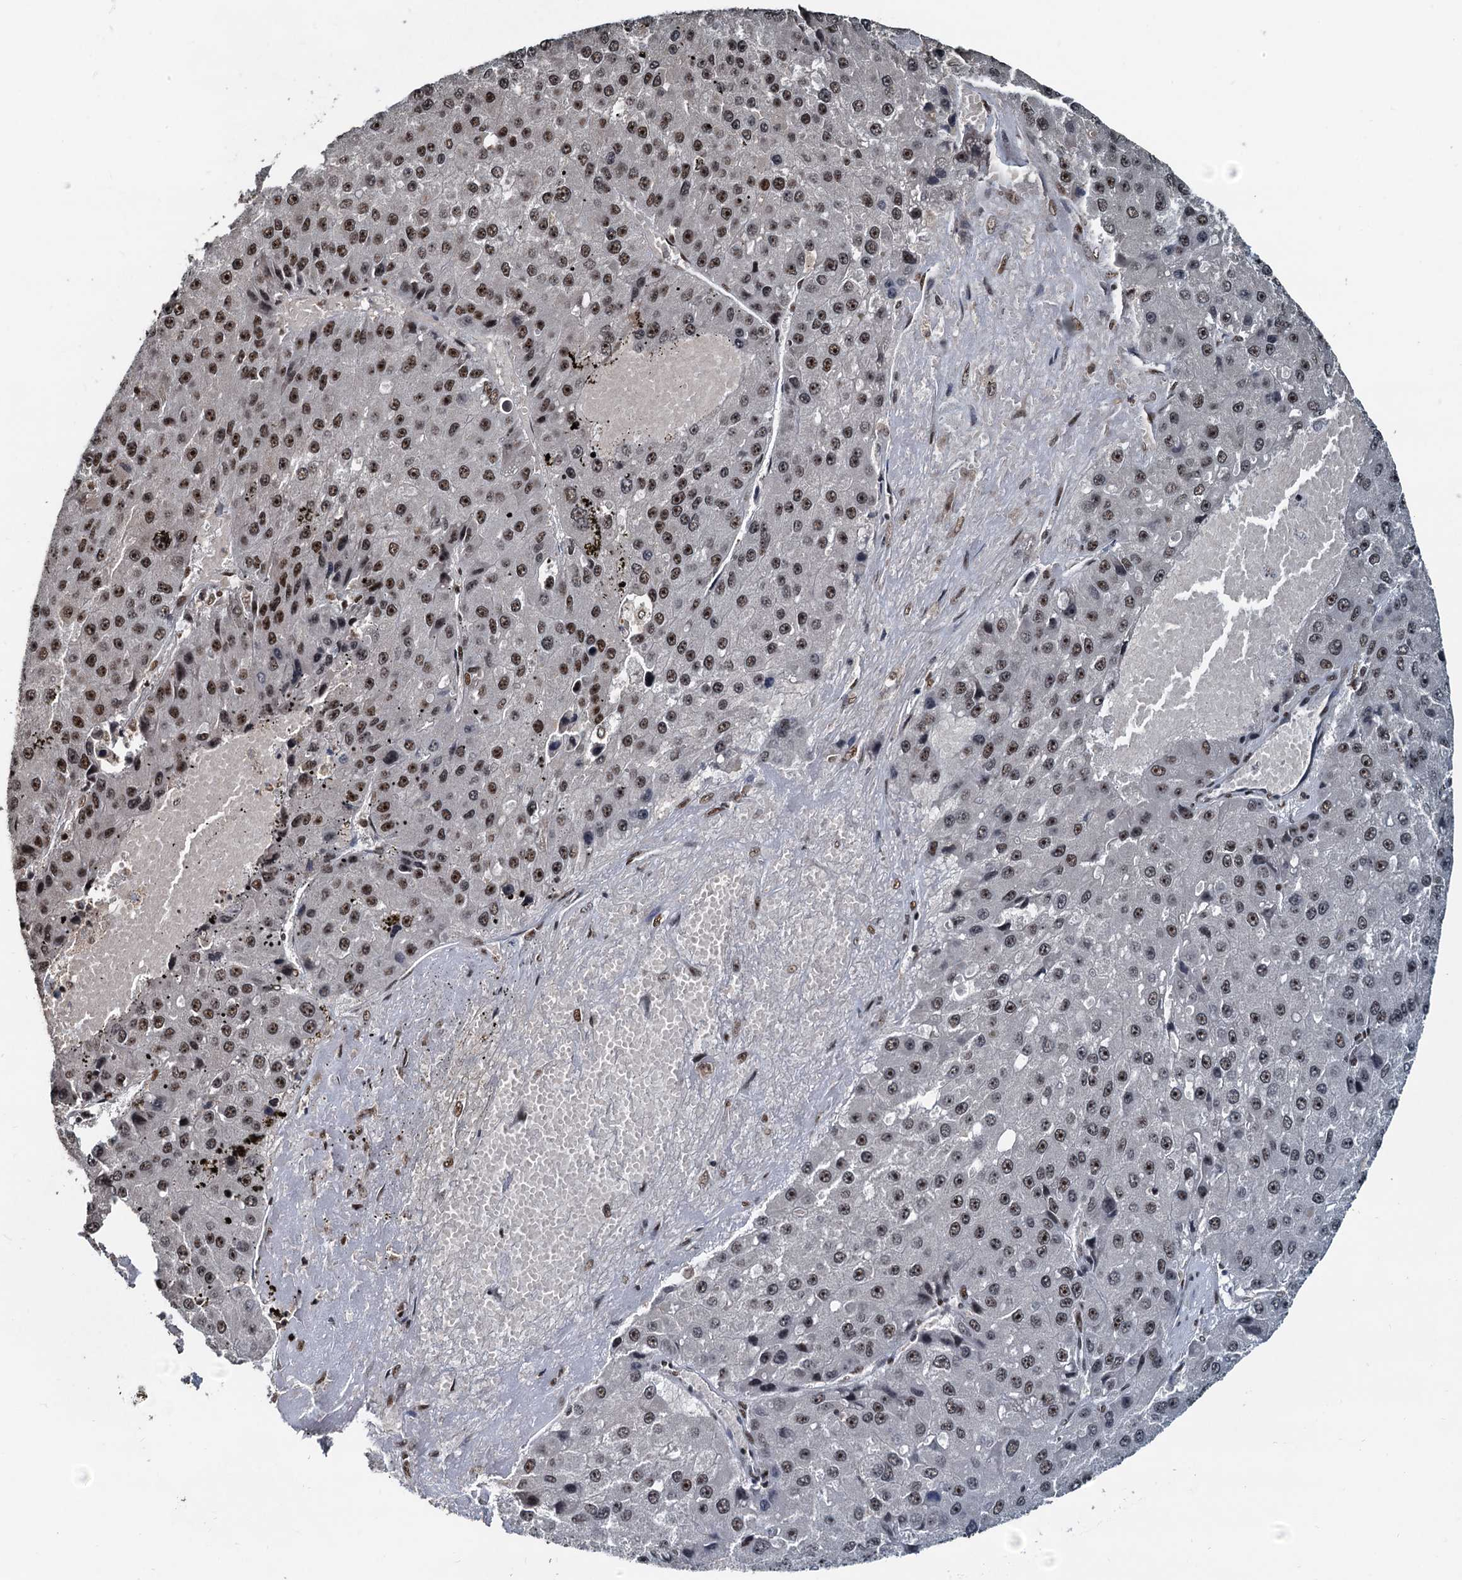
{"staining": {"intensity": "moderate", "quantity": ">75%", "location": "nuclear"}, "tissue": "liver cancer", "cell_type": "Tumor cells", "image_type": "cancer", "snomed": [{"axis": "morphology", "description": "Carcinoma, Hepatocellular, NOS"}, {"axis": "topography", "description": "Liver"}], "caption": "Liver cancer (hepatocellular carcinoma) stained for a protein demonstrates moderate nuclear positivity in tumor cells.", "gene": "RSRC2", "patient": {"sex": "female", "age": 73}}